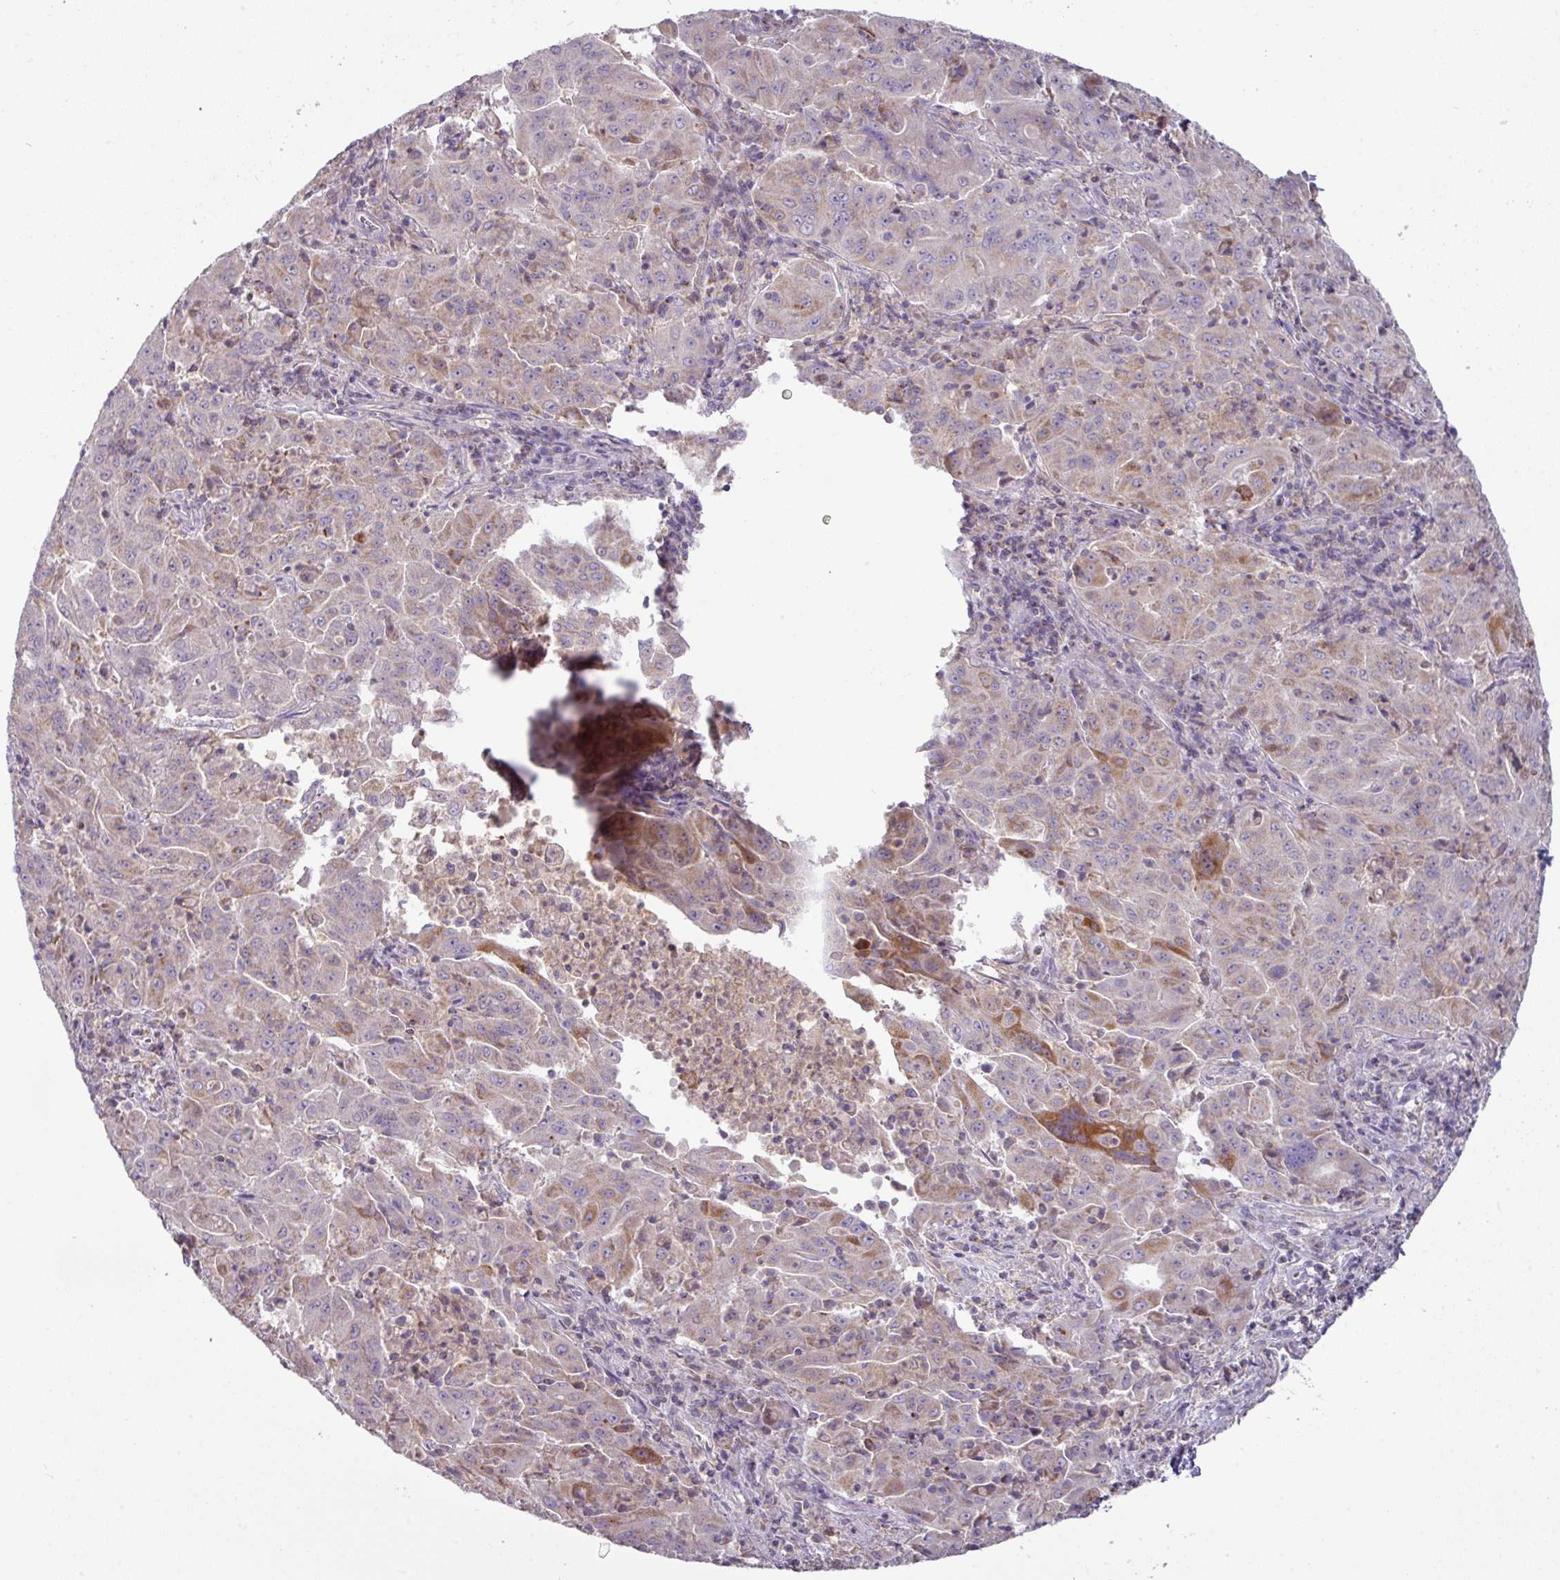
{"staining": {"intensity": "moderate", "quantity": "<25%", "location": "cytoplasmic/membranous"}, "tissue": "pancreatic cancer", "cell_type": "Tumor cells", "image_type": "cancer", "snomed": [{"axis": "morphology", "description": "Adenocarcinoma, NOS"}, {"axis": "topography", "description": "Pancreas"}], "caption": "Moderate cytoplasmic/membranous protein positivity is identified in approximately <25% of tumor cells in adenocarcinoma (pancreatic).", "gene": "TRAPPC1", "patient": {"sex": "male", "age": 63}}